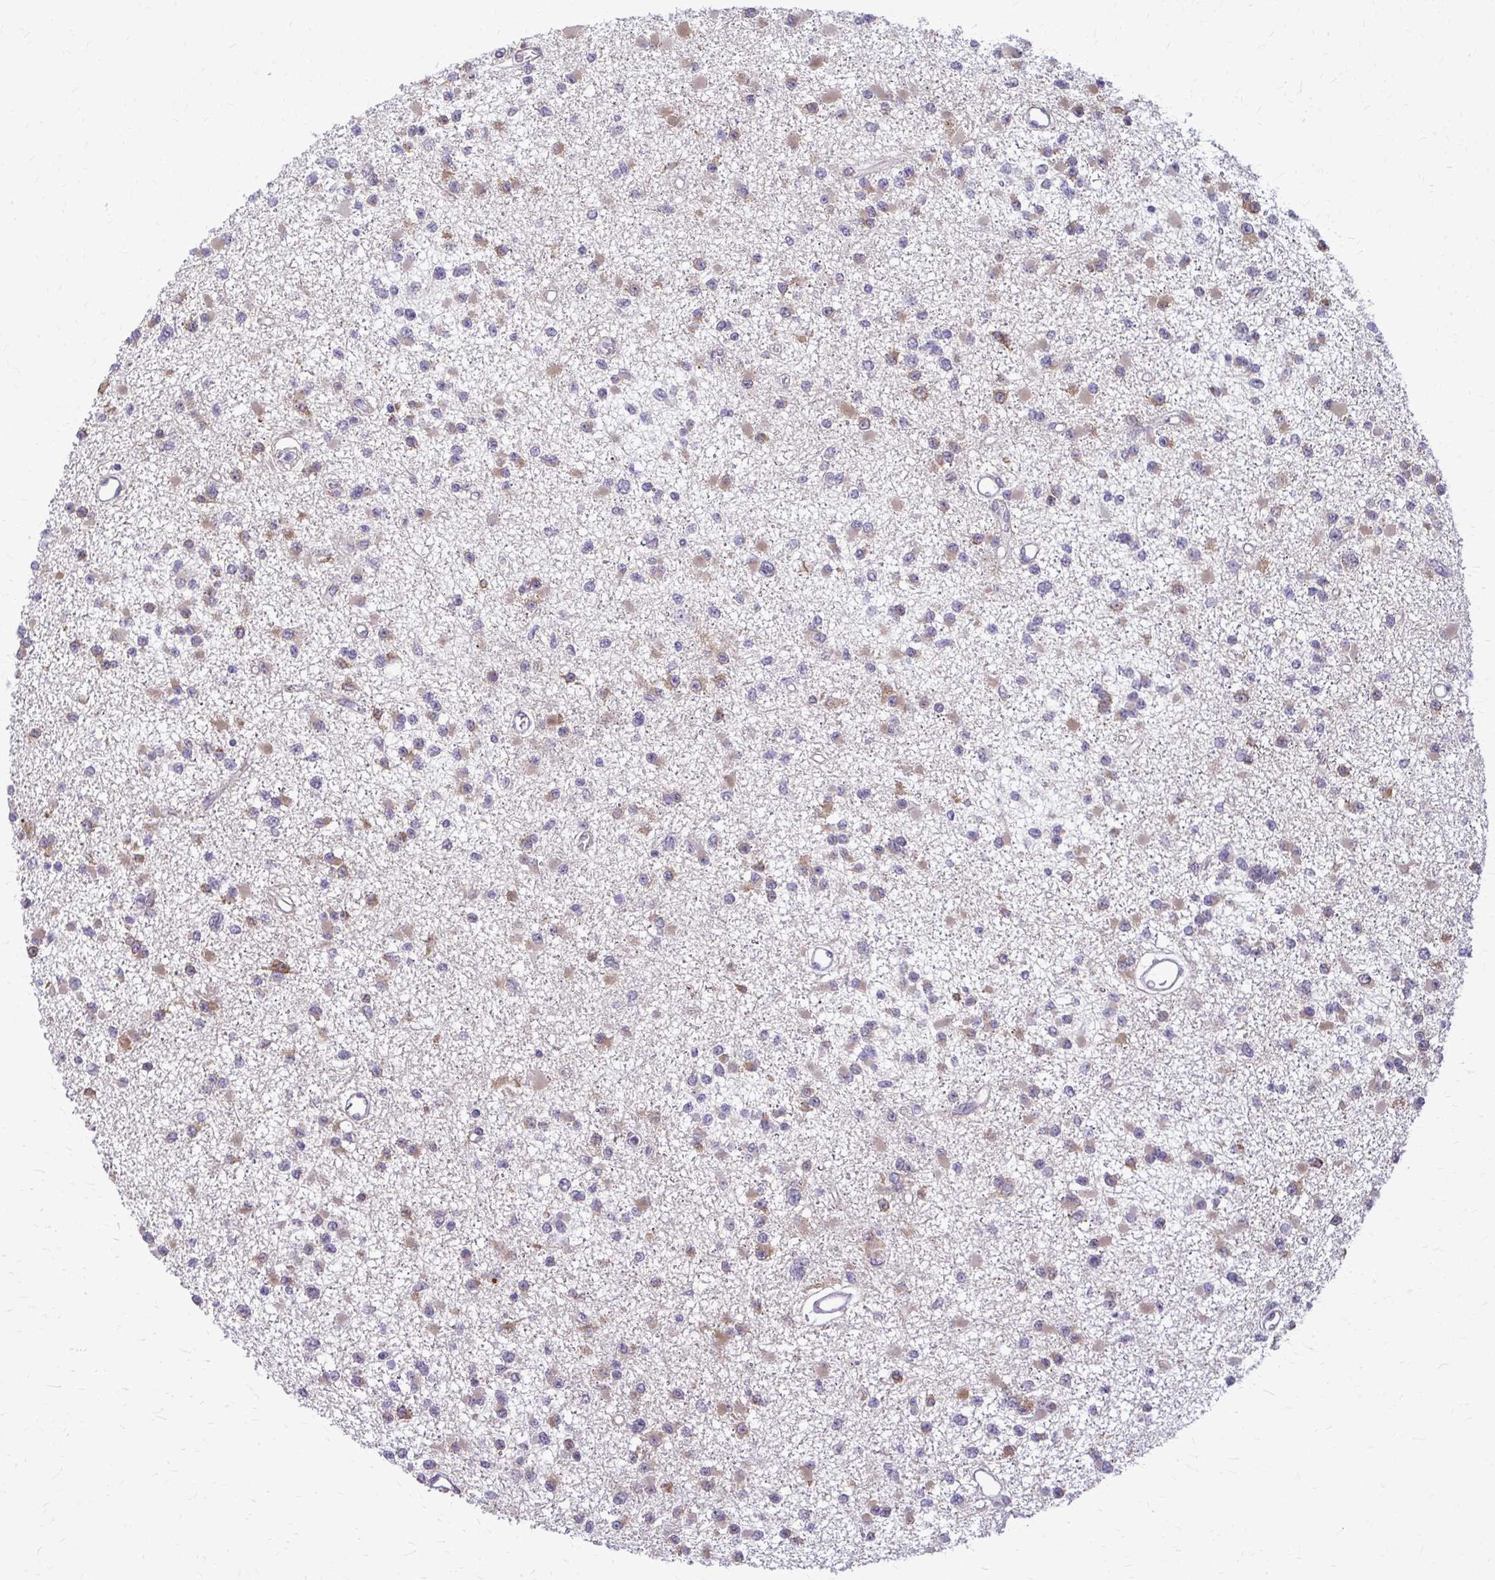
{"staining": {"intensity": "moderate", "quantity": "25%-75%", "location": "cytoplasmic/membranous"}, "tissue": "glioma", "cell_type": "Tumor cells", "image_type": "cancer", "snomed": [{"axis": "morphology", "description": "Glioma, malignant, Low grade"}, {"axis": "topography", "description": "Brain"}], "caption": "A brown stain labels moderate cytoplasmic/membranous expression of a protein in glioma tumor cells.", "gene": "DEPP1", "patient": {"sex": "female", "age": 22}}